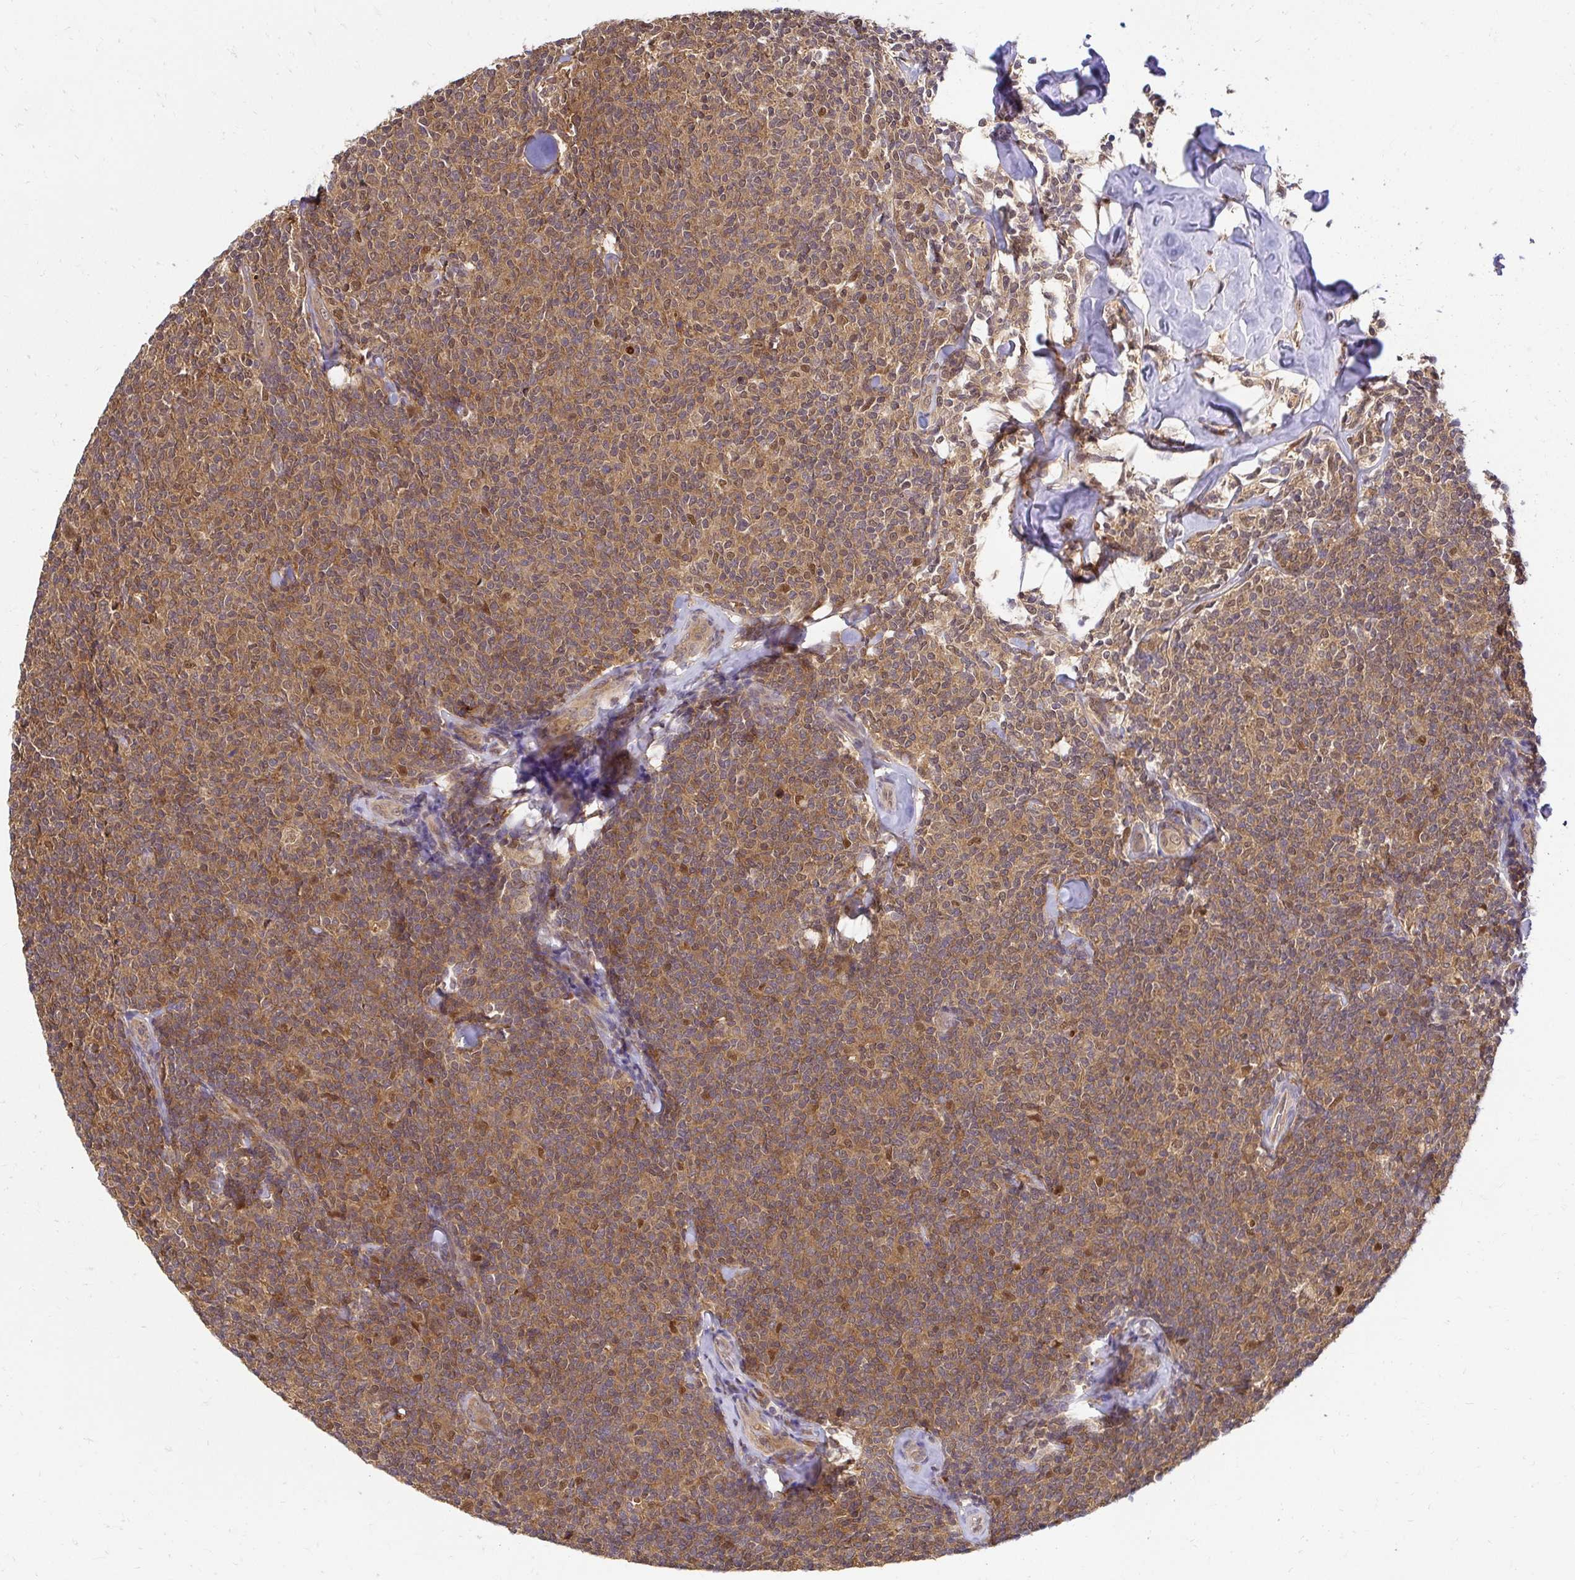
{"staining": {"intensity": "moderate", "quantity": ">75%", "location": "cytoplasmic/membranous,nuclear"}, "tissue": "lymphoma", "cell_type": "Tumor cells", "image_type": "cancer", "snomed": [{"axis": "morphology", "description": "Malignant lymphoma, non-Hodgkin's type, Low grade"}, {"axis": "topography", "description": "Lymph node"}], "caption": "Protein staining of malignant lymphoma, non-Hodgkin's type (low-grade) tissue exhibits moderate cytoplasmic/membranous and nuclear positivity in approximately >75% of tumor cells.", "gene": "PSMA4", "patient": {"sex": "female", "age": 56}}